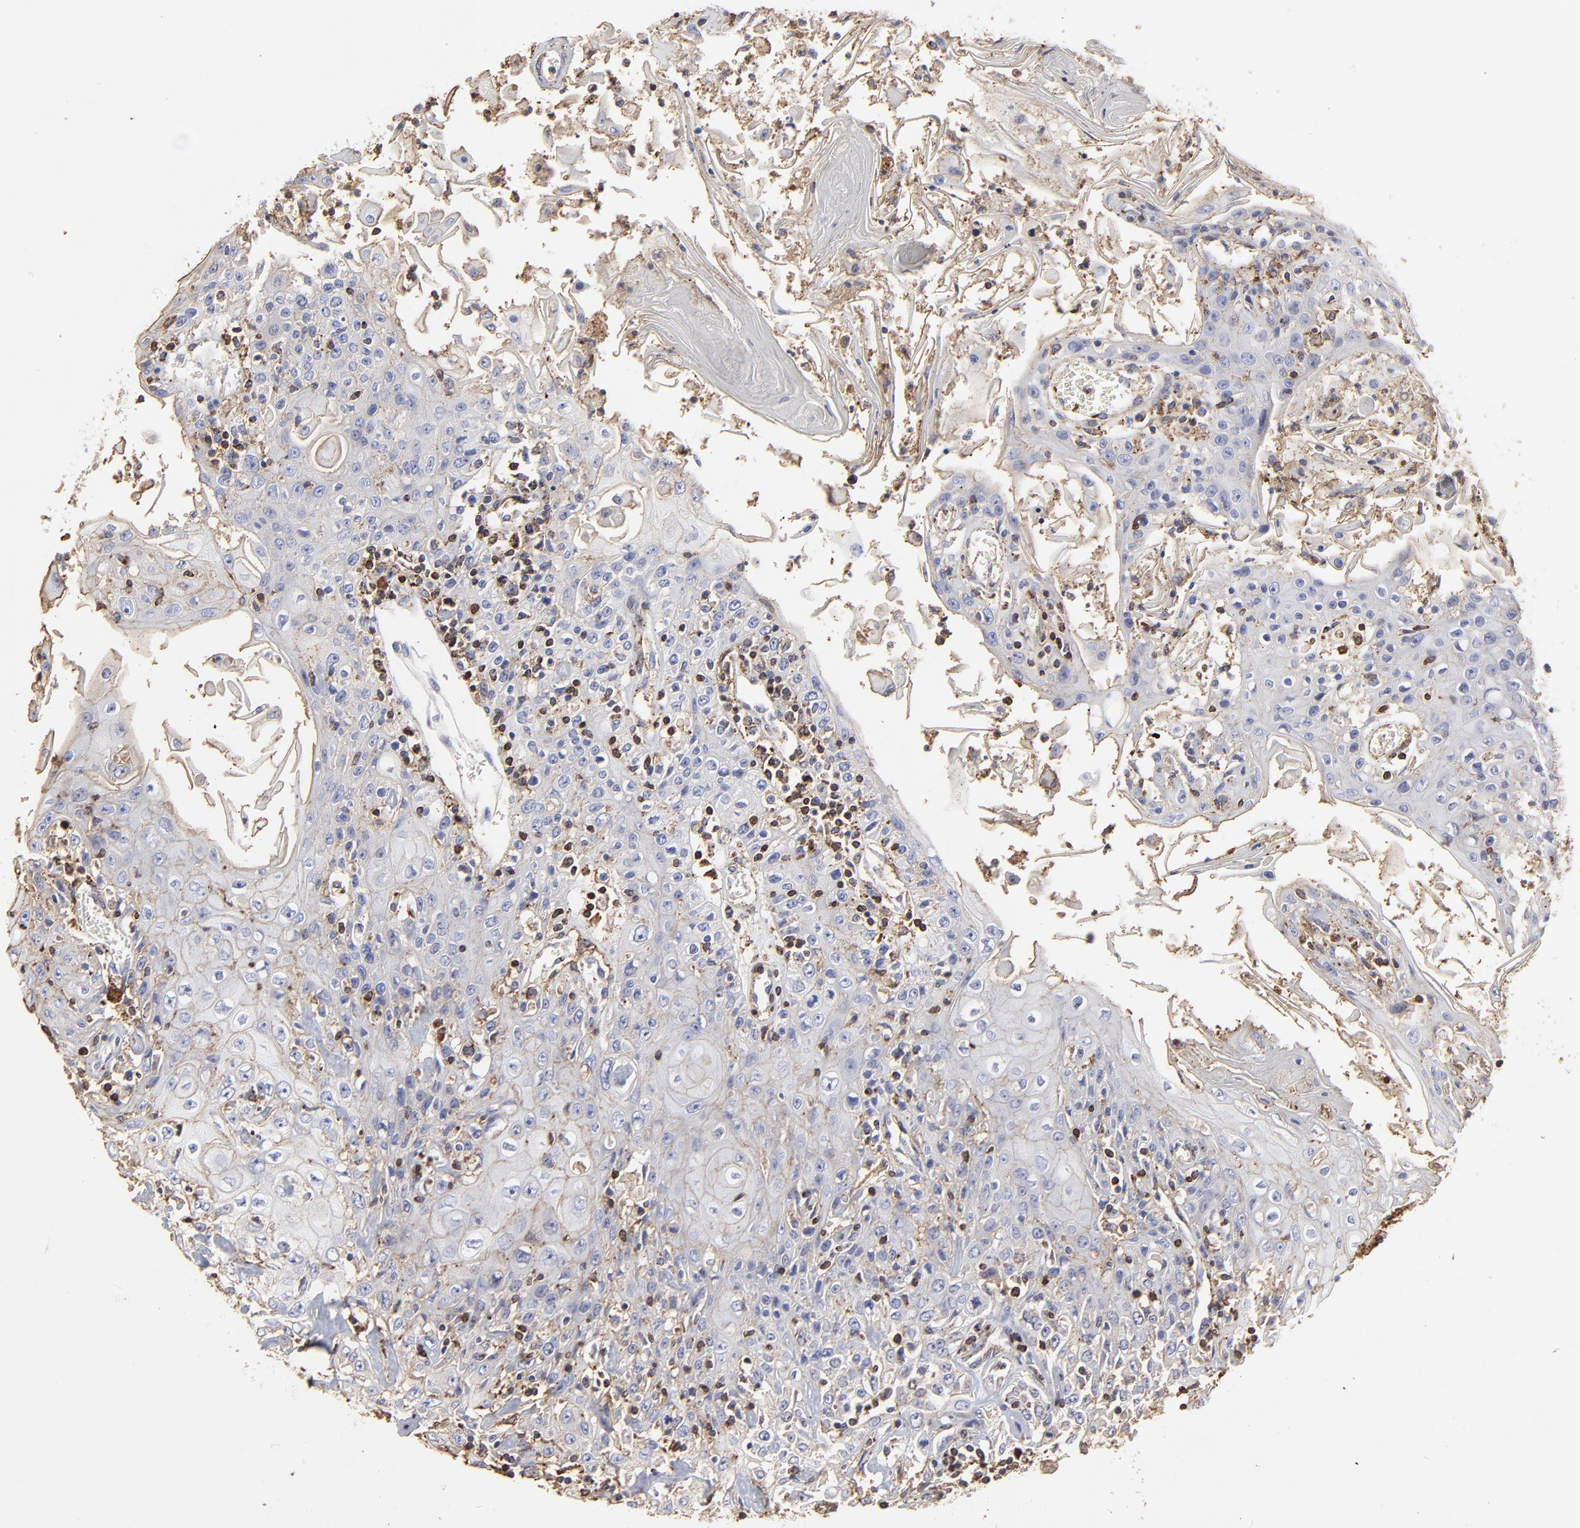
{"staining": {"intensity": "negative", "quantity": "none", "location": "none"}, "tissue": "head and neck cancer", "cell_type": "Tumor cells", "image_type": "cancer", "snomed": [{"axis": "morphology", "description": "Squamous cell carcinoma, NOS"}, {"axis": "topography", "description": "Oral tissue"}, {"axis": "topography", "description": "Head-Neck"}], "caption": "This is an immunohistochemistry photomicrograph of head and neck cancer. There is no staining in tumor cells.", "gene": "ANXA6", "patient": {"sex": "female", "age": 76}}